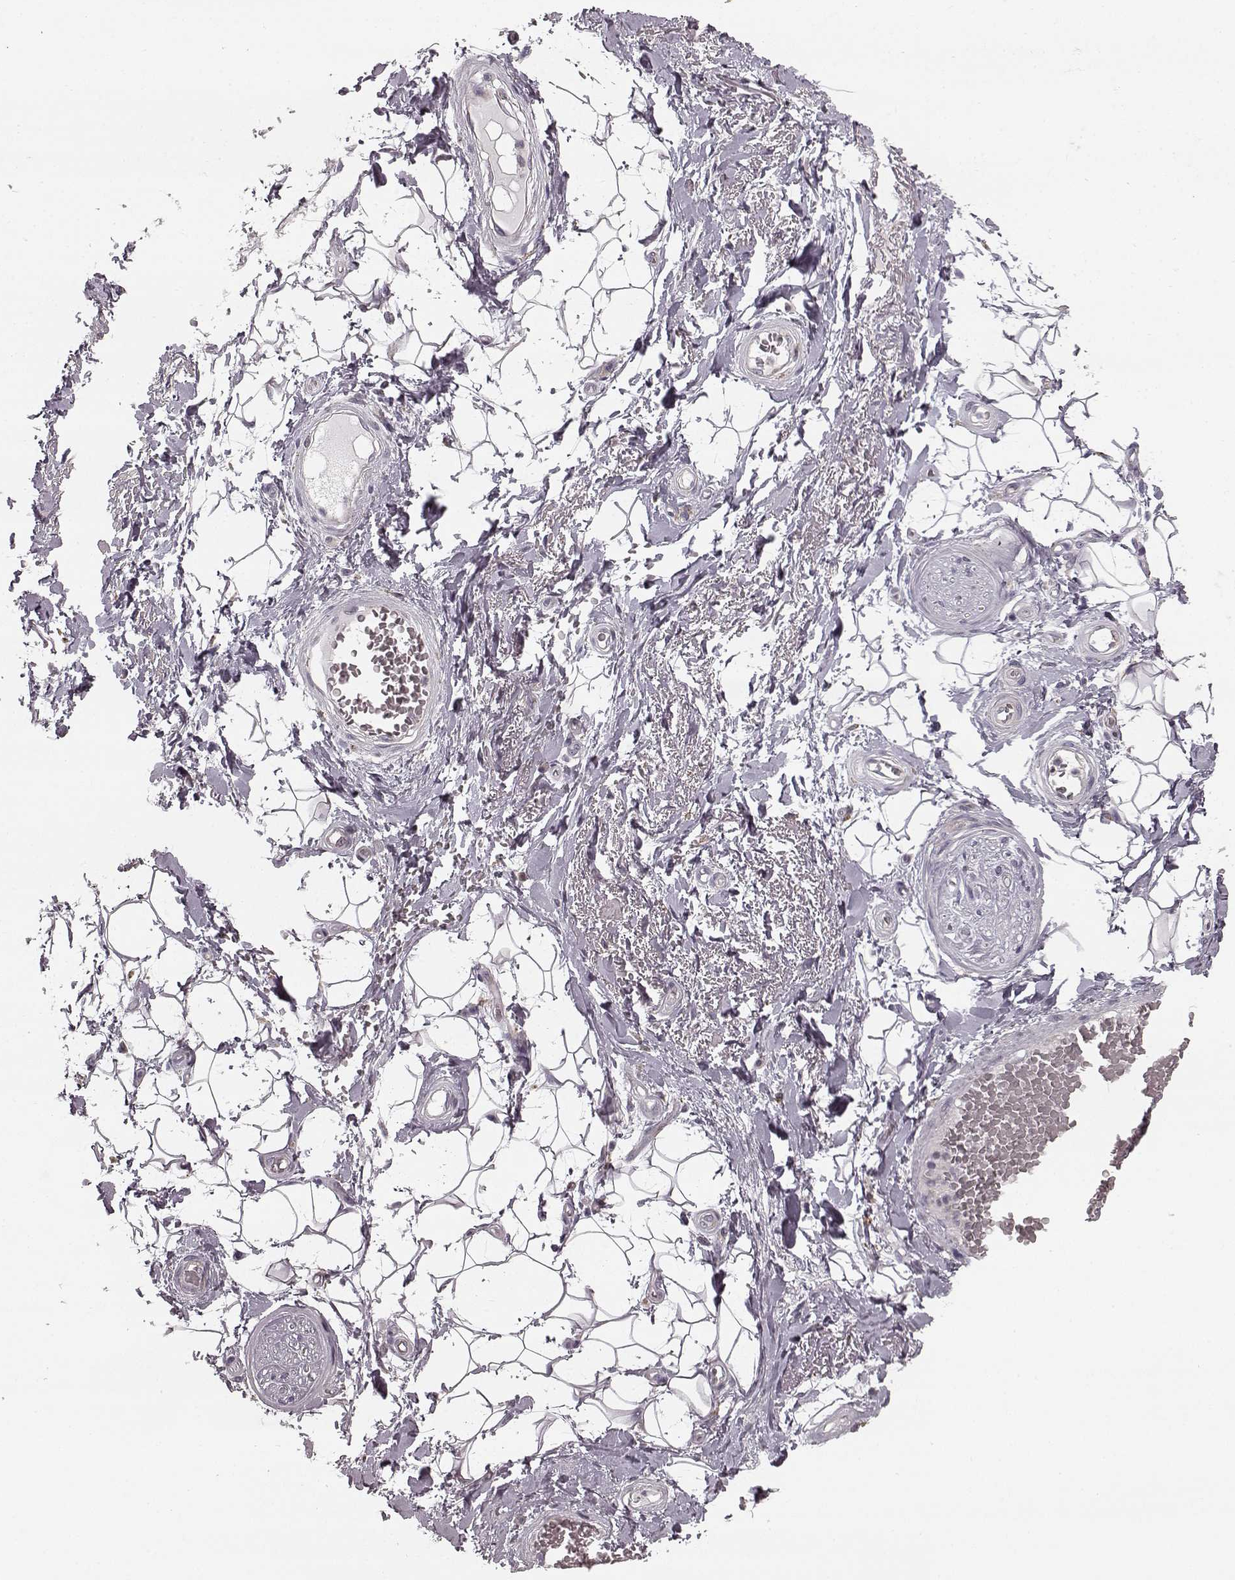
{"staining": {"intensity": "negative", "quantity": "none", "location": "none"}, "tissue": "adipose tissue", "cell_type": "Adipocytes", "image_type": "normal", "snomed": [{"axis": "morphology", "description": "Normal tissue, NOS"}, {"axis": "topography", "description": "Anal"}, {"axis": "topography", "description": "Peripheral nerve tissue"}], "caption": "An IHC histopathology image of normal adipose tissue is shown. There is no staining in adipocytes of adipose tissue. Nuclei are stained in blue.", "gene": "HMMR", "patient": {"sex": "male", "age": 53}}